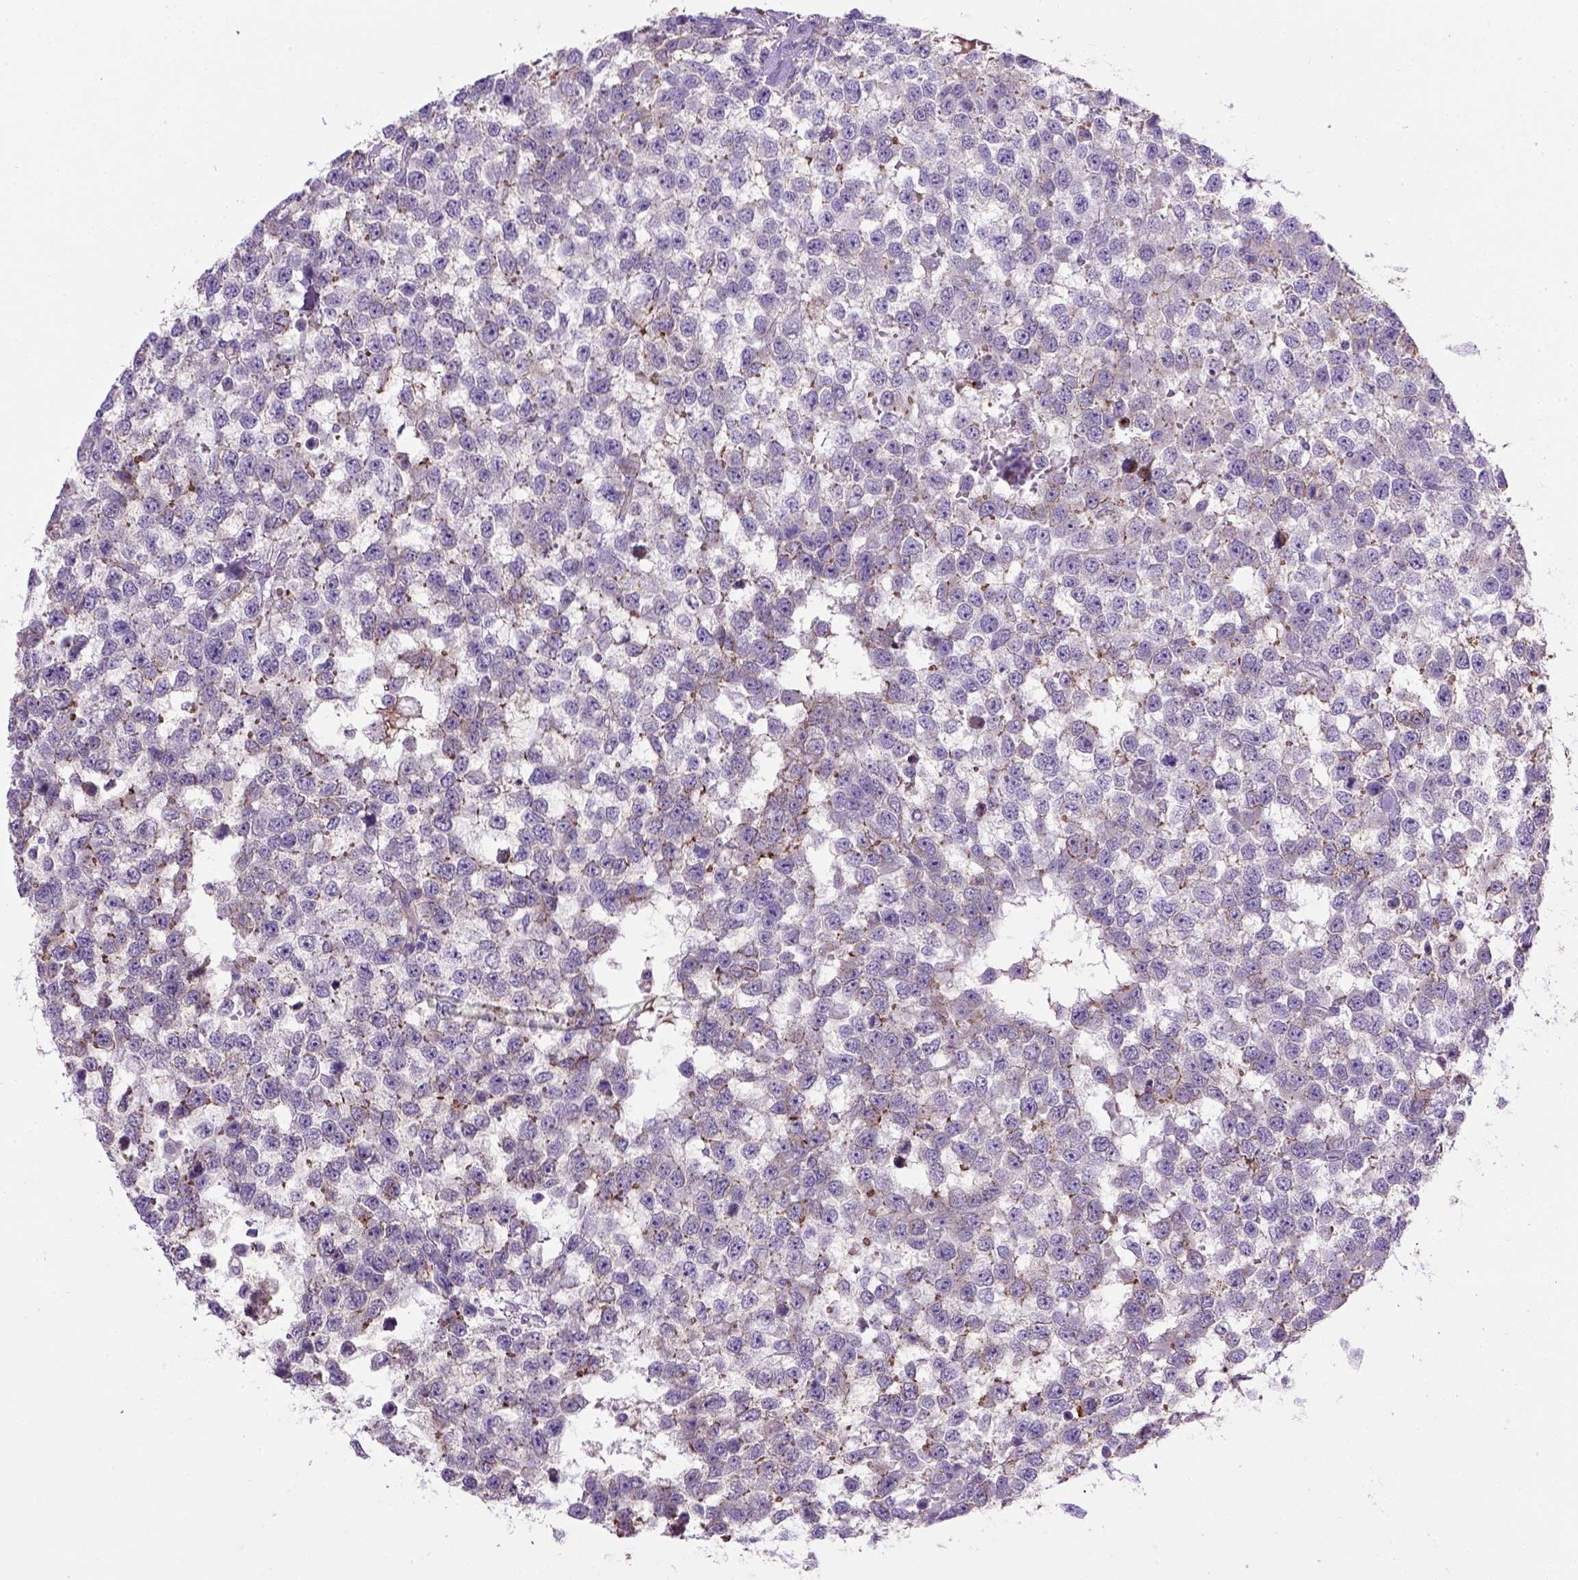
{"staining": {"intensity": "moderate", "quantity": "<25%", "location": "cytoplasmic/membranous"}, "tissue": "testis cancer", "cell_type": "Tumor cells", "image_type": "cancer", "snomed": [{"axis": "morphology", "description": "Normal tissue, NOS"}, {"axis": "morphology", "description": "Seminoma, NOS"}, {"axis": "topography", "description": "Testis"}, {"axis": "topography", "description": "Epididymis"}], "caption": "Immunohistochemical staining of testis cancer demonstrates moderate cytoplasmic/membranous protein expression in about <25% of tumor cells.", "gene": "CDH1", "patient": {"sex": "male", "age": 34}}